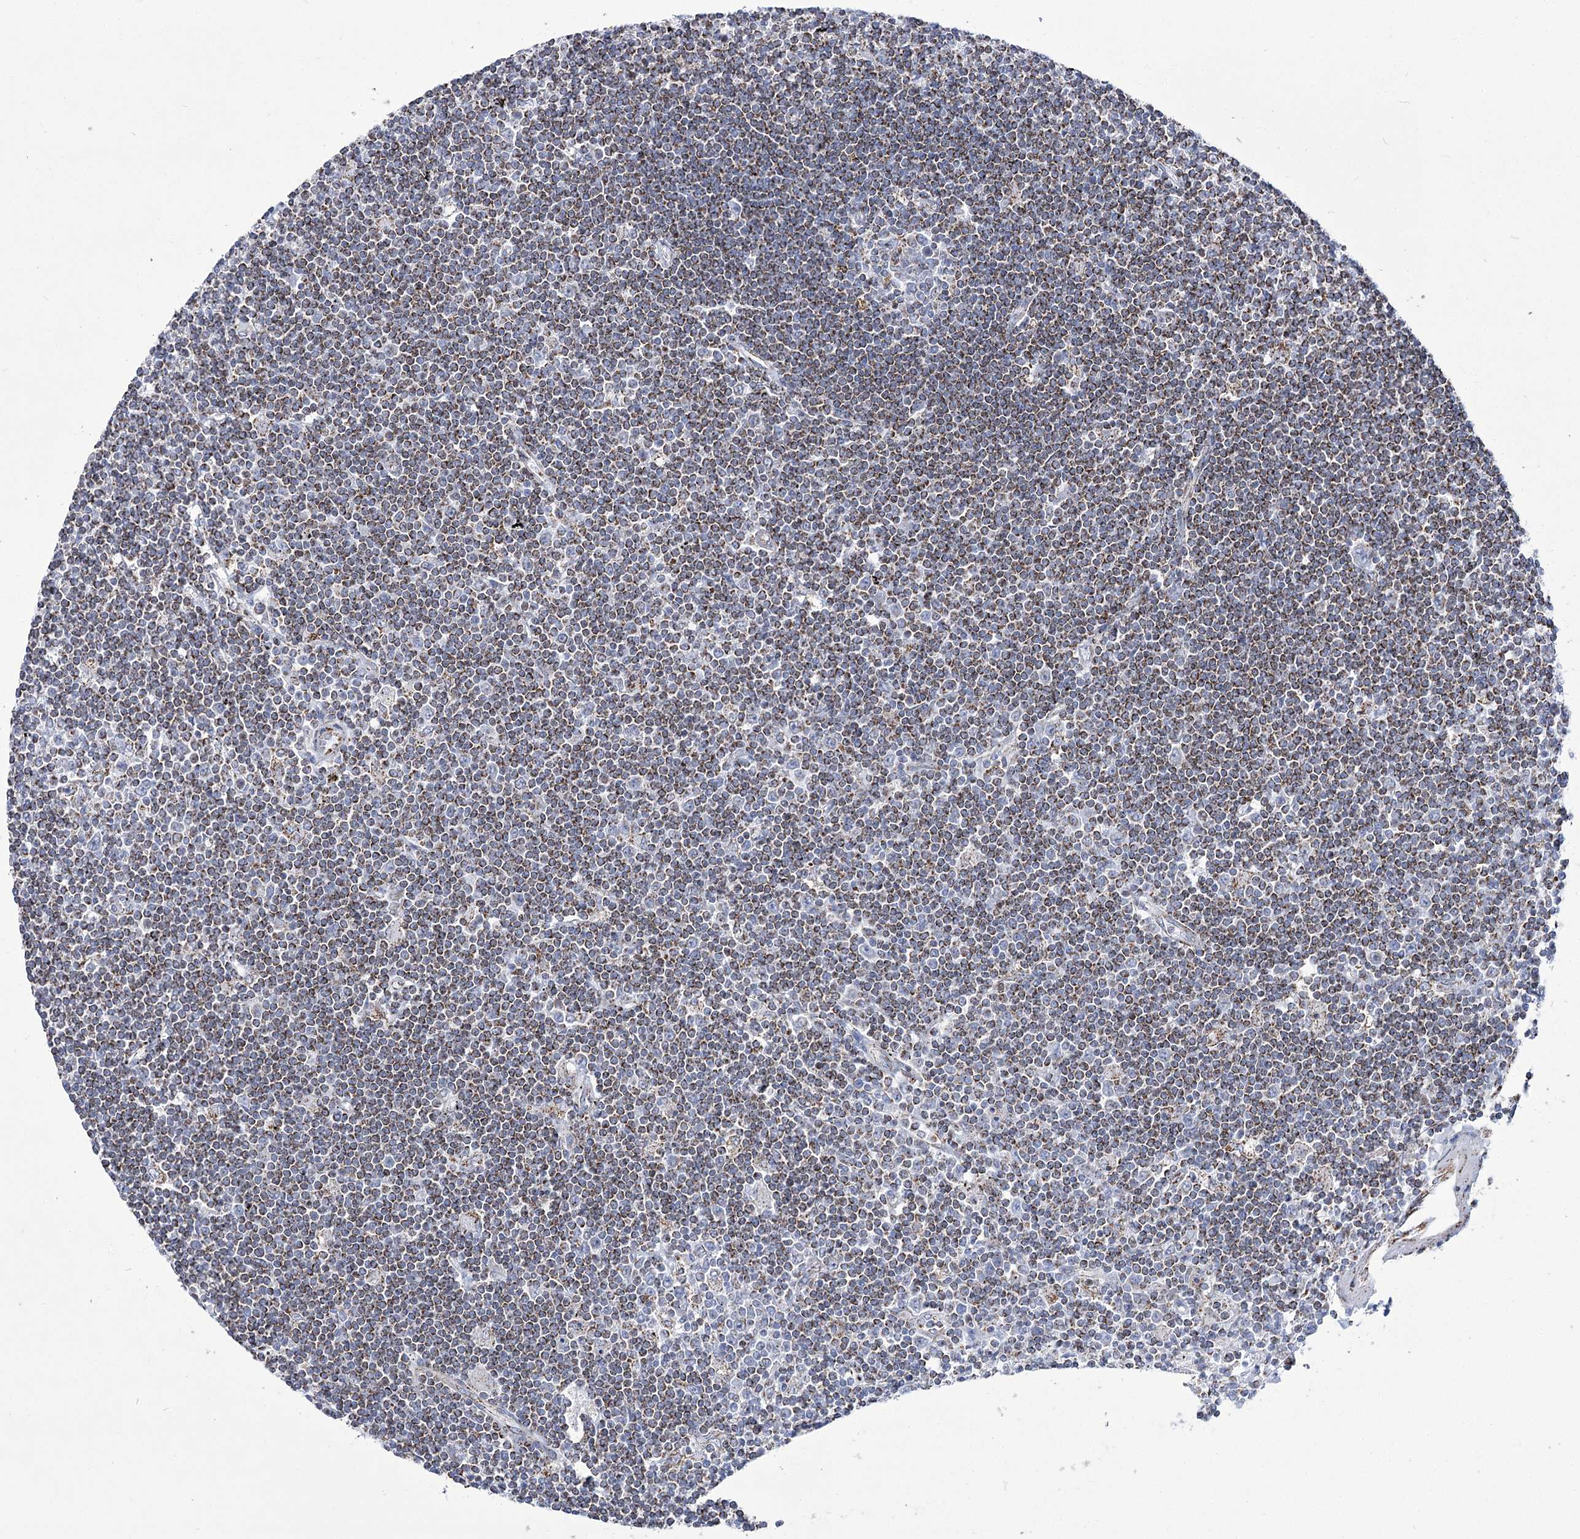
{"staining": {"intensity": "moderate", "quantity": ">75%", "location": "cytoplasmic/membranous"}, "tissue": "lymphoma", "cell_type": "Tumor cells", "image_type": "cancer", "snomed": [{"axis": "morphology", "description": "Malignant lymphoma, non-Hodgkin's type, Low grade"}, {"axis": "topography", "description": "Spleen"}], "caption": "Approximately >75% of tumor cells in human malignant lymphoma, non-Hodgkin's type (low-grade) display moderate cytoplasmic/membranous protein expression as visualized by brown immunohistochemical staining.", "gene": "PDHB", "patient": {"sex": "male", "age": 76}}